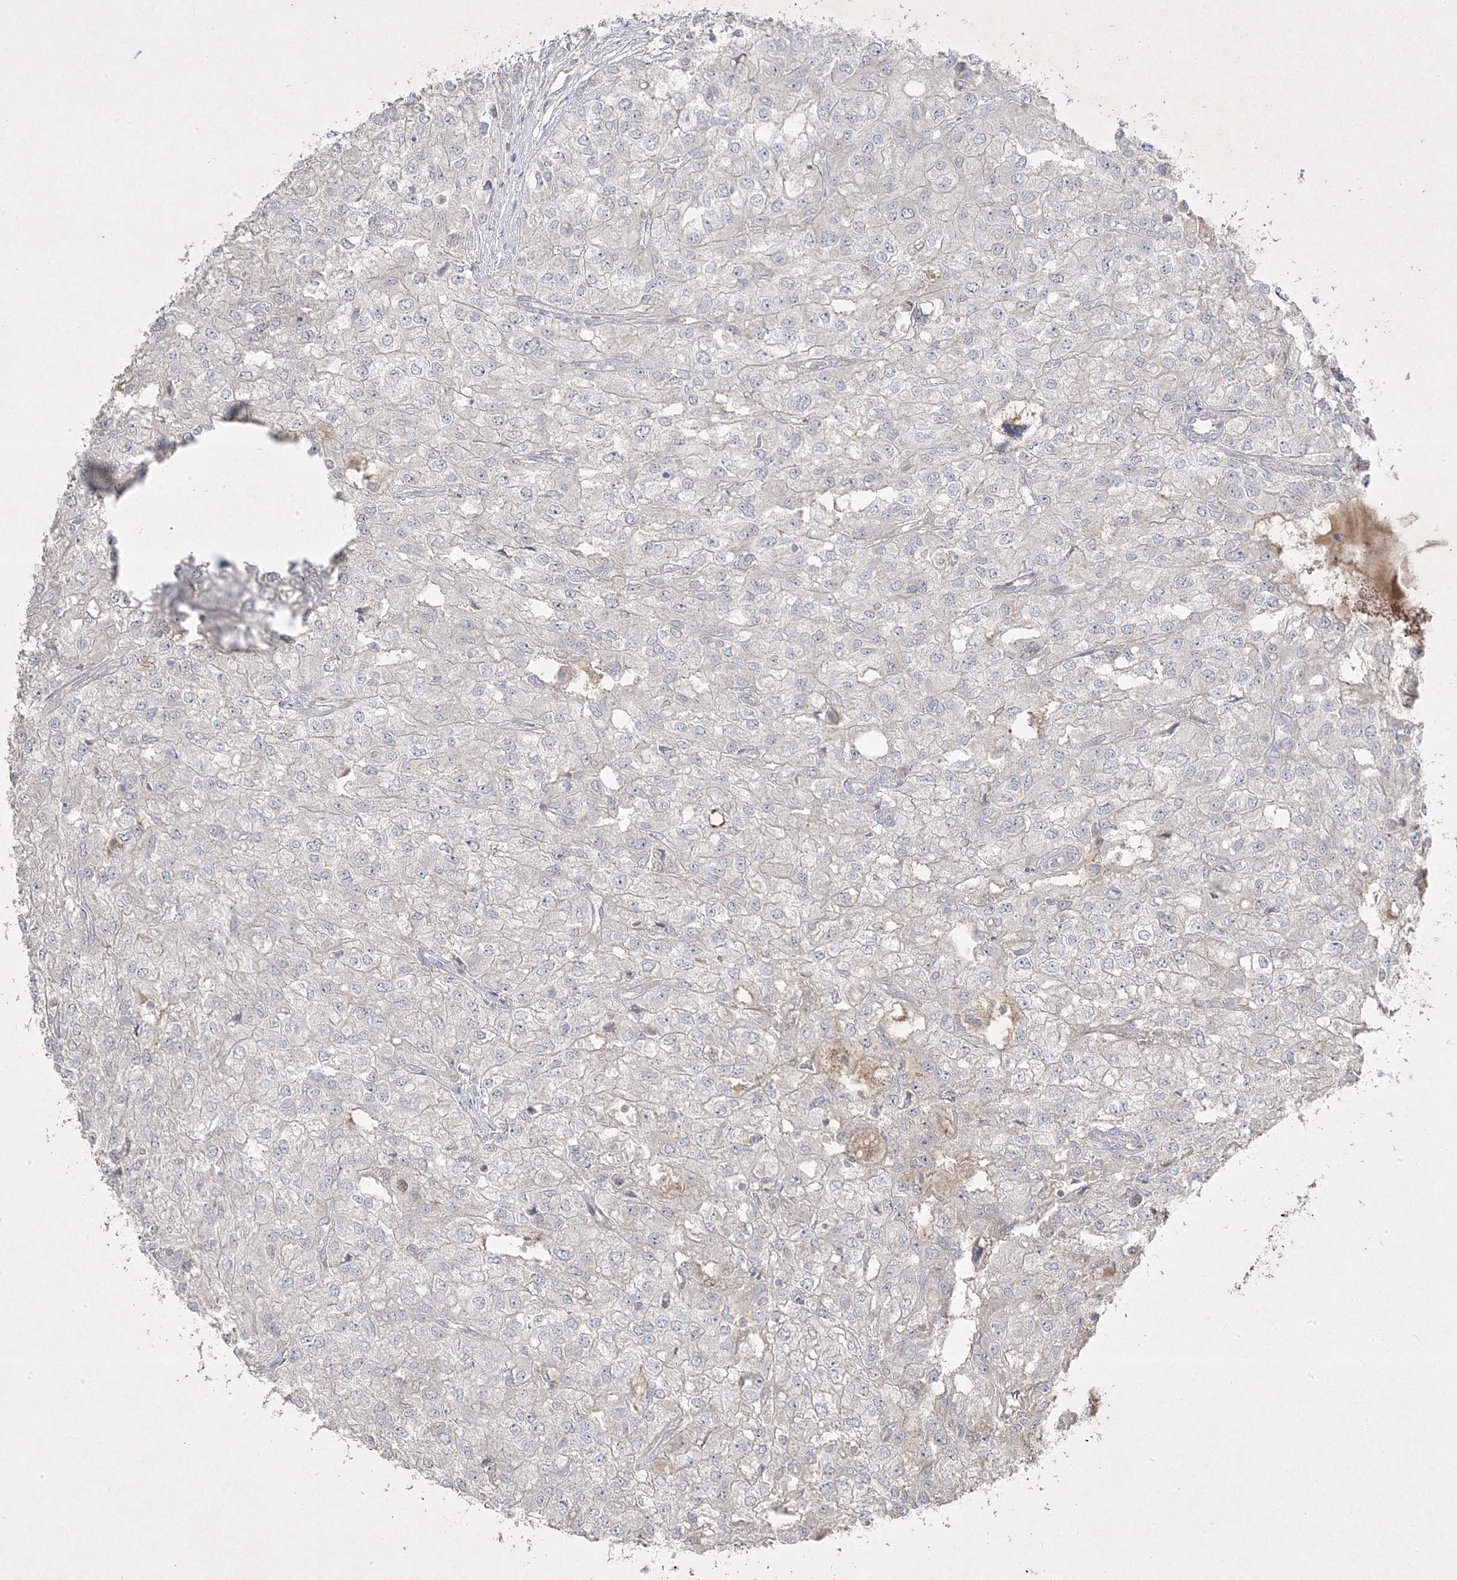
{"staining": {"intensity": "negative", "quantity": "none", "location": "none"}, "tissue": "renal cancer", "cell_type": "Tumor cells", "image_type": "cancer", "snomed": [{"axis": "morphology", "description": "Adenocarcinoma, NOS"}, {"axis": "topography", "description": "Kidney"}], "caption": "This is an IHC micrograph of renal cancer (adenocarcinoma). There is no expression in tumor cells.", "gene": "RGL4", "patient": {"sex": "female", "age": 54}}